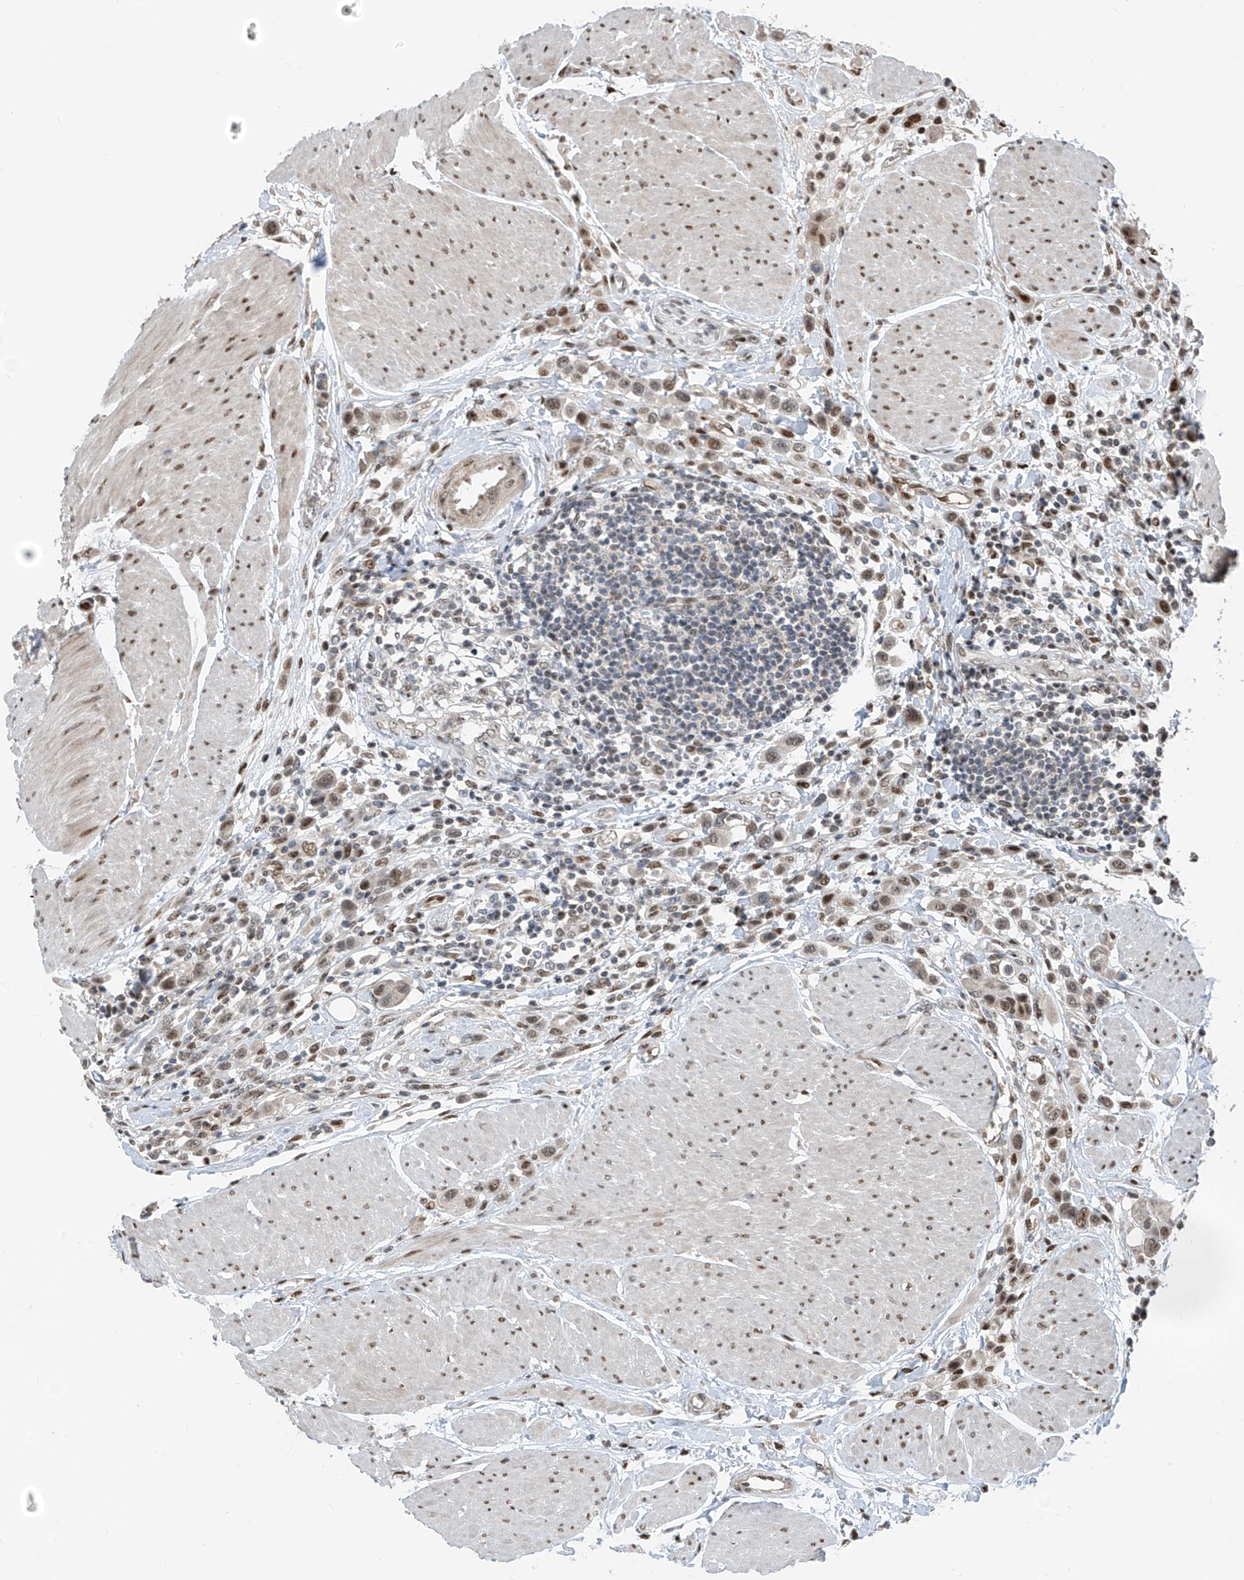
{"staining": {"intensity": "moderate", "quantity": ">75%", "location": "nuclear"}, "tissue": "urothelial cancer", "cell_type": "Tumor cells", "image_type": "cancer", "snomed": [{"axis": "morphology", "description": "Urothelial carcinoma, High grade"}, {"axis": "topography", "description": "Urinary bladder"}], "caption": "A brown stain highlights moderate nuclear staining of a protein in urothelial cancer tumor cells.", "gene": "RBP7", "patient": {"sex": "male", "age": 50}}